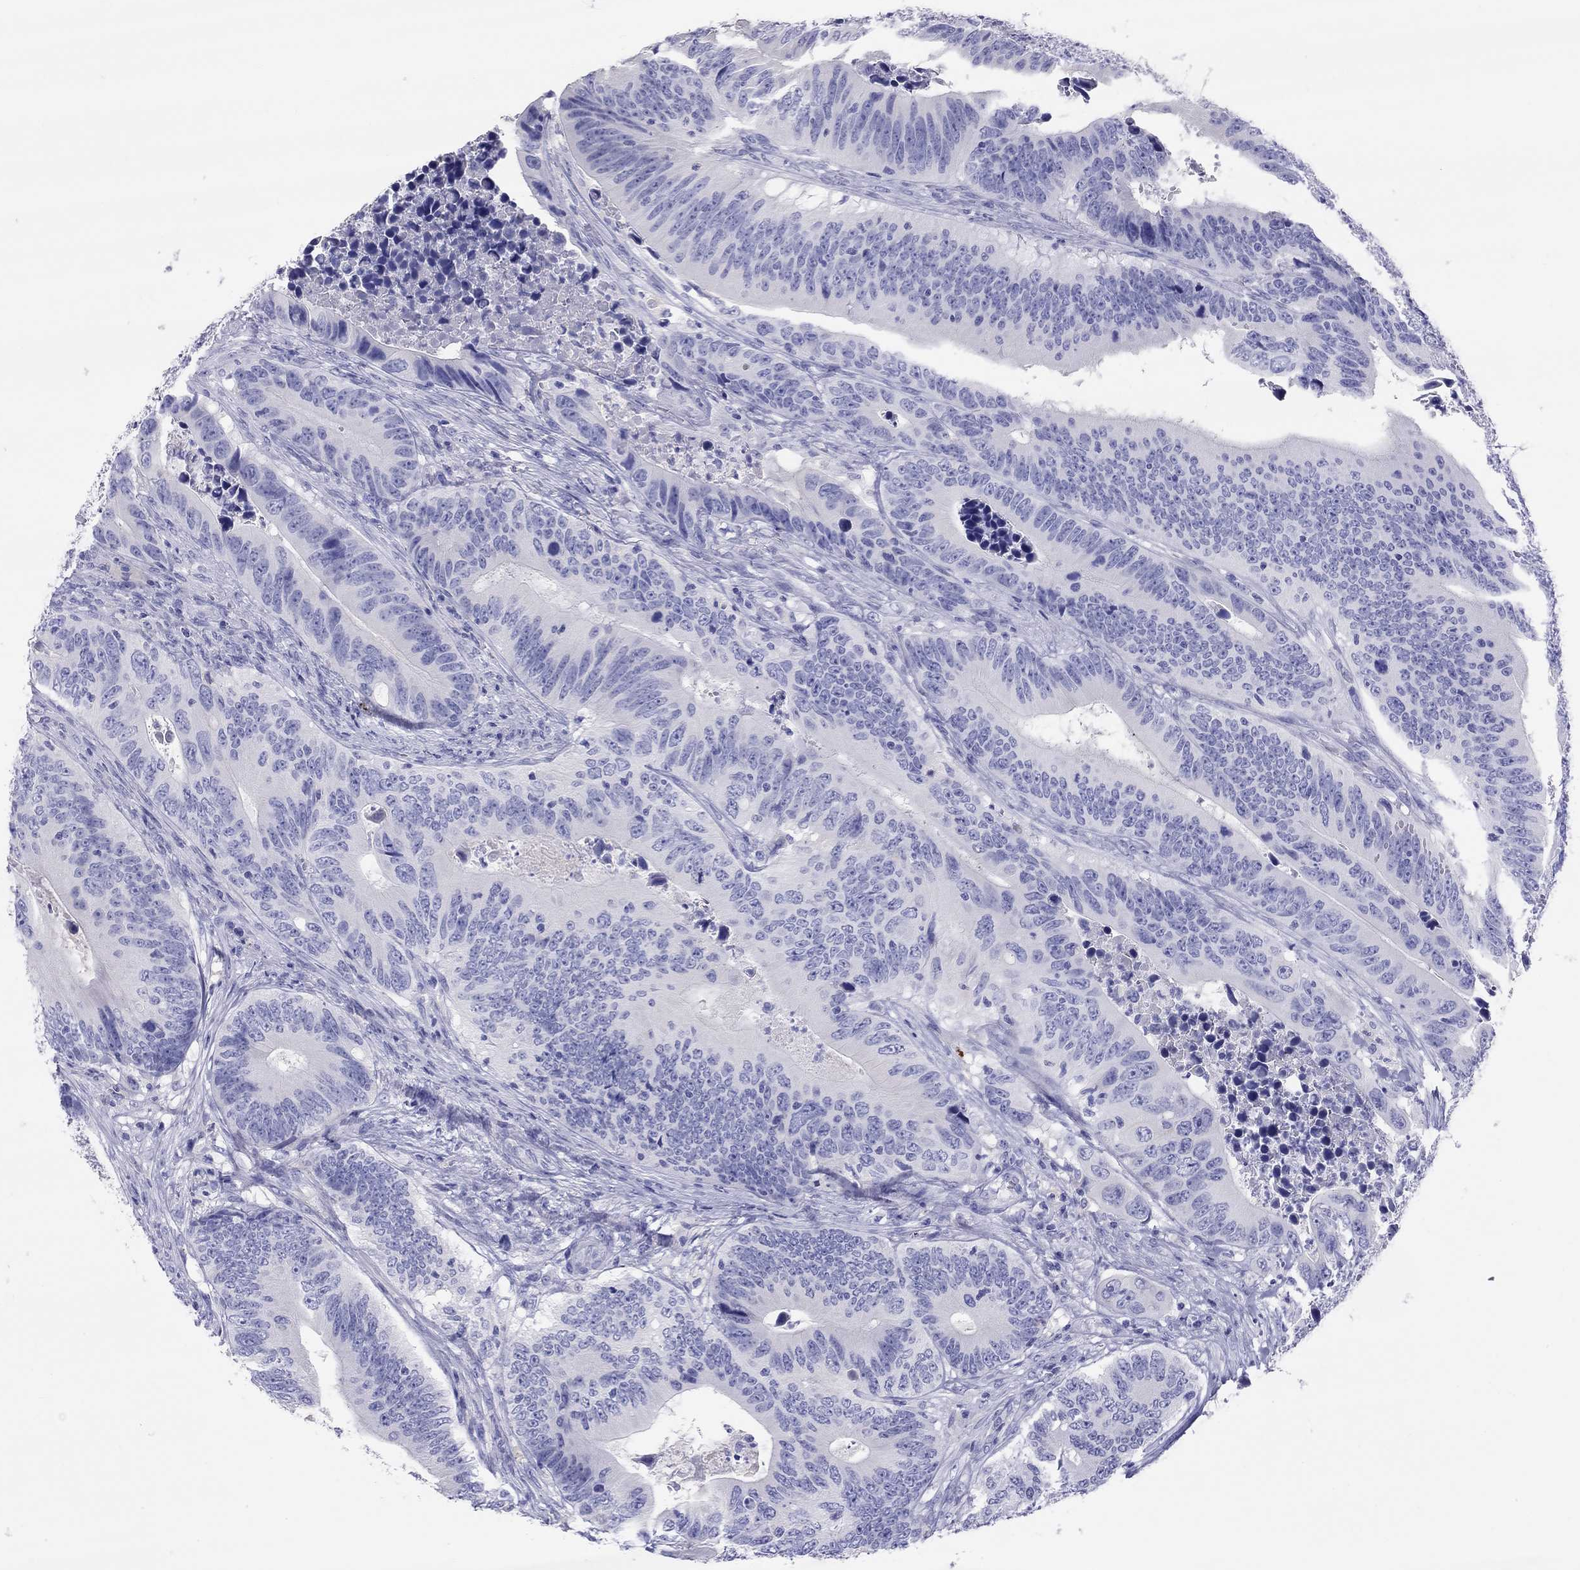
{"staining": {"intensity": "negative", "quantity": "none", "location": "none"}, "tissue": "colorectal cancer", "cell_type": "Tumor cells", "image_type": "cancer", "snomed": [{"axis": "morphology", "description": "Adenocarcinoma, NOS"}, {"axis": "topography", "description": "Colon"}], "caption": "Immunohistochemistry image of neoplastic tissue: colorectal cancer (adenocarcinoma) stained with DAB displays no significant protein positivity in tumor cells.", "gene": "HLA-DQB2", "patient": {"sex": "female", "age": 90}}